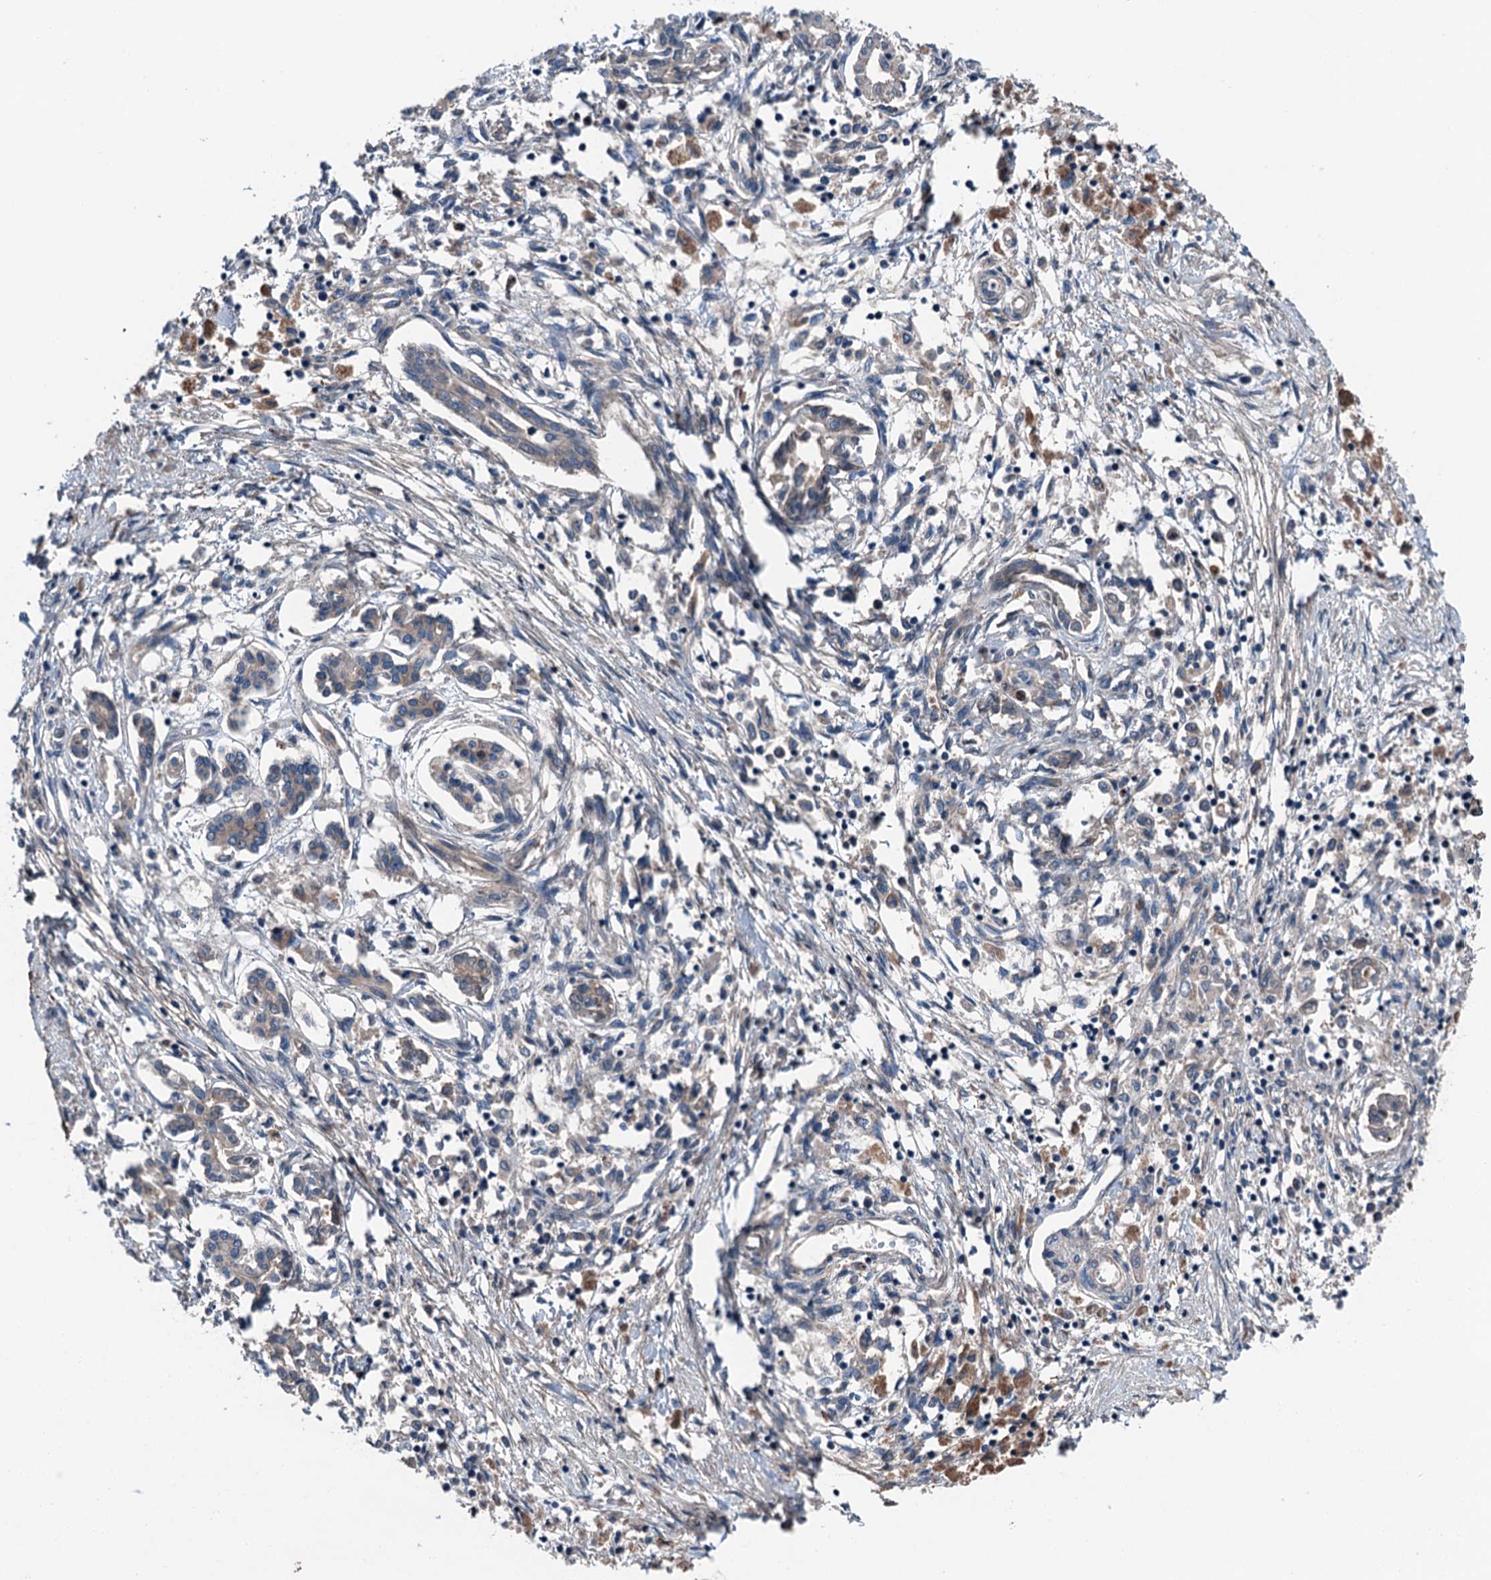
{"staining": {"intensity": "weak", "quantity": "<25%", "location": "cytoplasmic/membranous"}, "tissue": "pancreatic cancer", "cell_type": "Tumor cells", "image_type": "cancer", "snomed": [{"axis": "morphology", "description": "Adenocarcinoma, NOS"}, {"axis": "topography", "description": "Pancreas"}], "caption": "This is an immunohistochemistry (IHC) photomicrograph of pancreatic cancer. There is no expression in tumor cells.", "gene": "SLC2A10", "patient": {"sex": "female", "age": 50}}